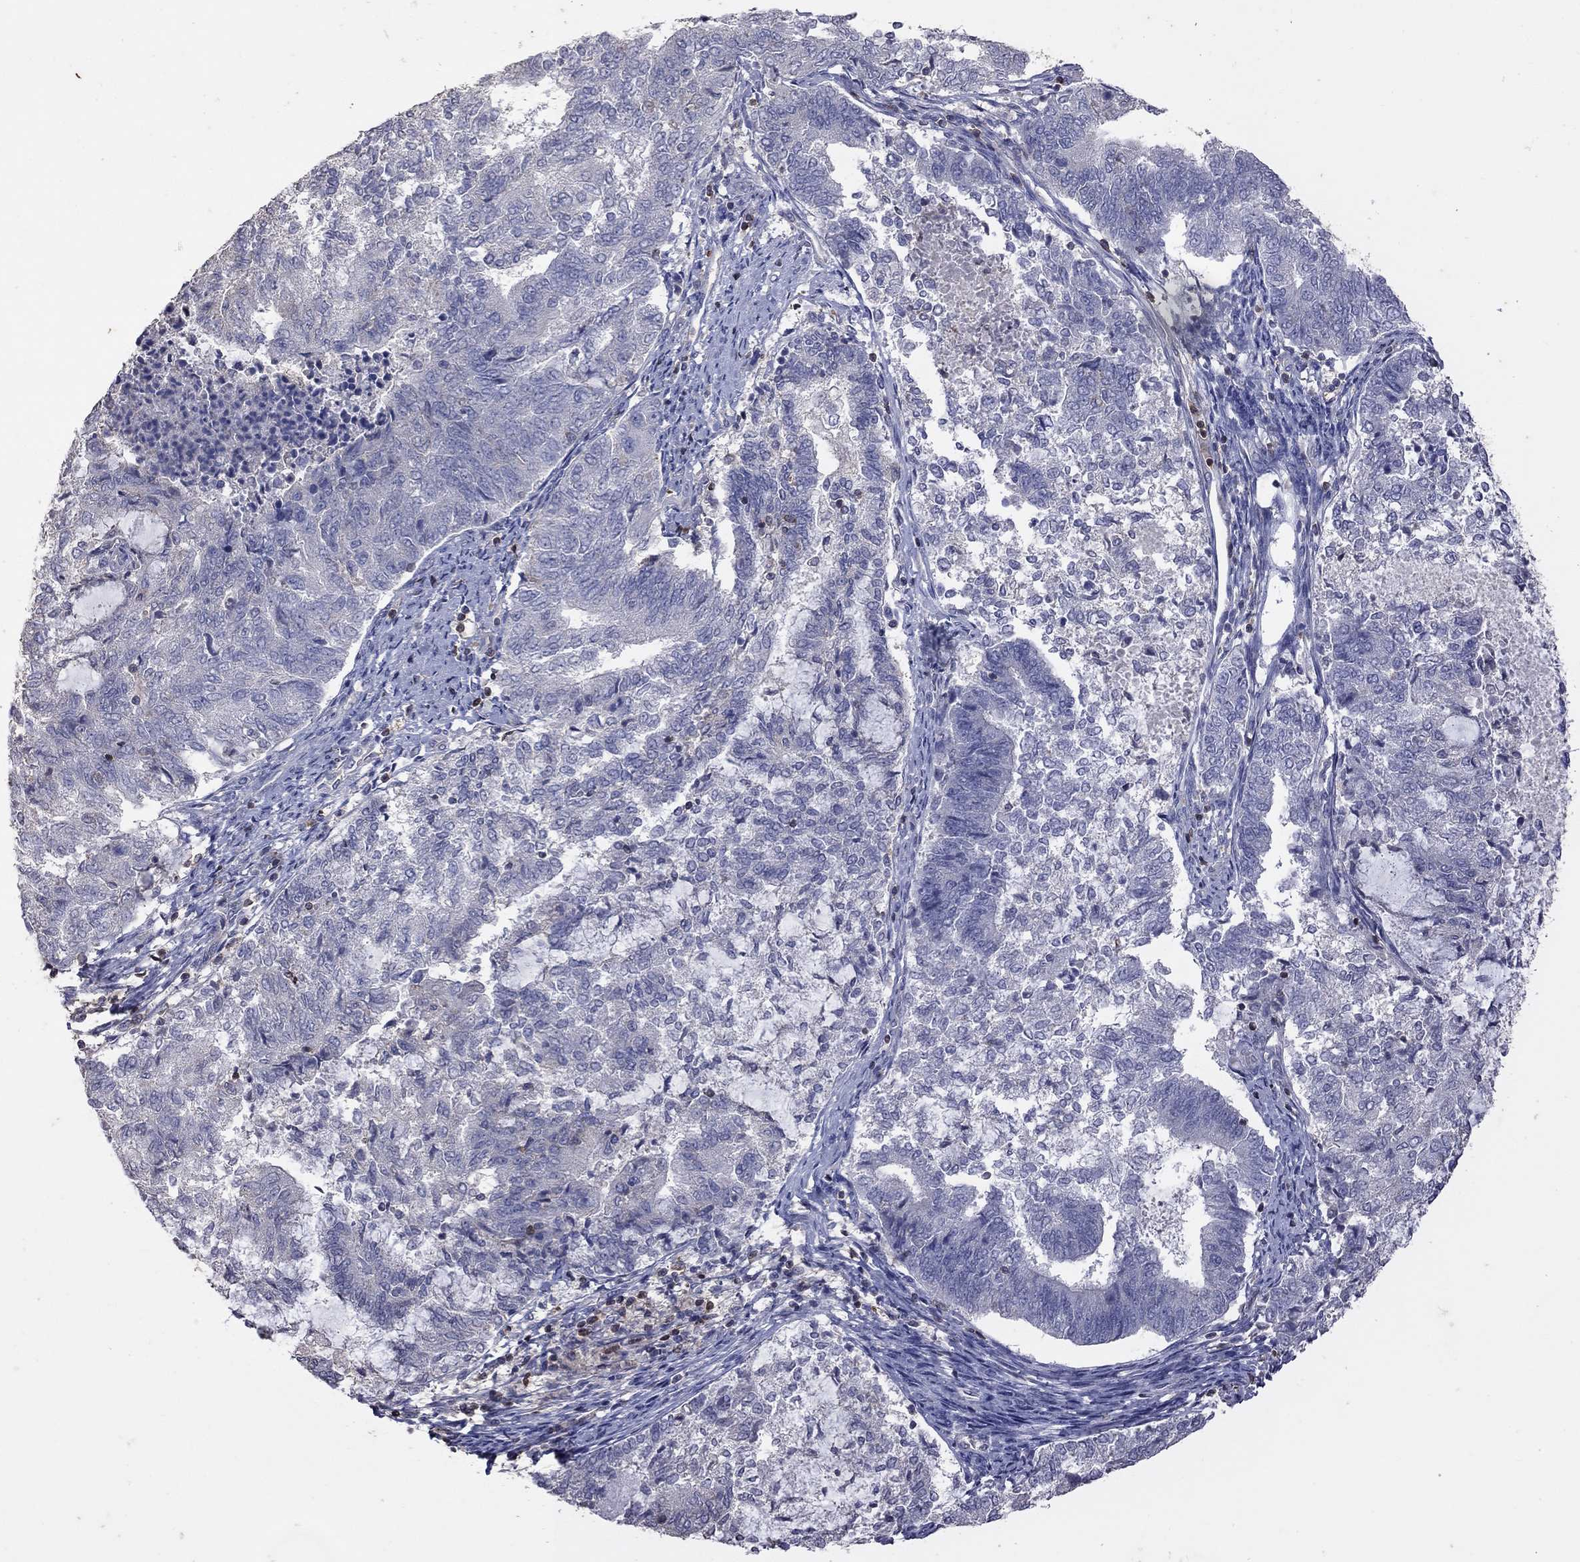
{"staining": {"intensity": "negative", "quantity": "none", "location": "none"}, "tissue": "endometrial cancer", "cell_type": "Tumor cells", "image_type": "cancer", "snomed": [{"axis": "morphology", "description": "Adenocarcinoma, NOS"}, {"axis": "topography", "description": "Endometrium"}], "caption": "Endometrial cancer was stained to show a protein in brown. There is no significant expression in tumor cells. (Immunohistochemistry, brightfield microscopy, high magnification).", "gene": "IPCEF1", "patient": {"sex": "female", "age": 65}}